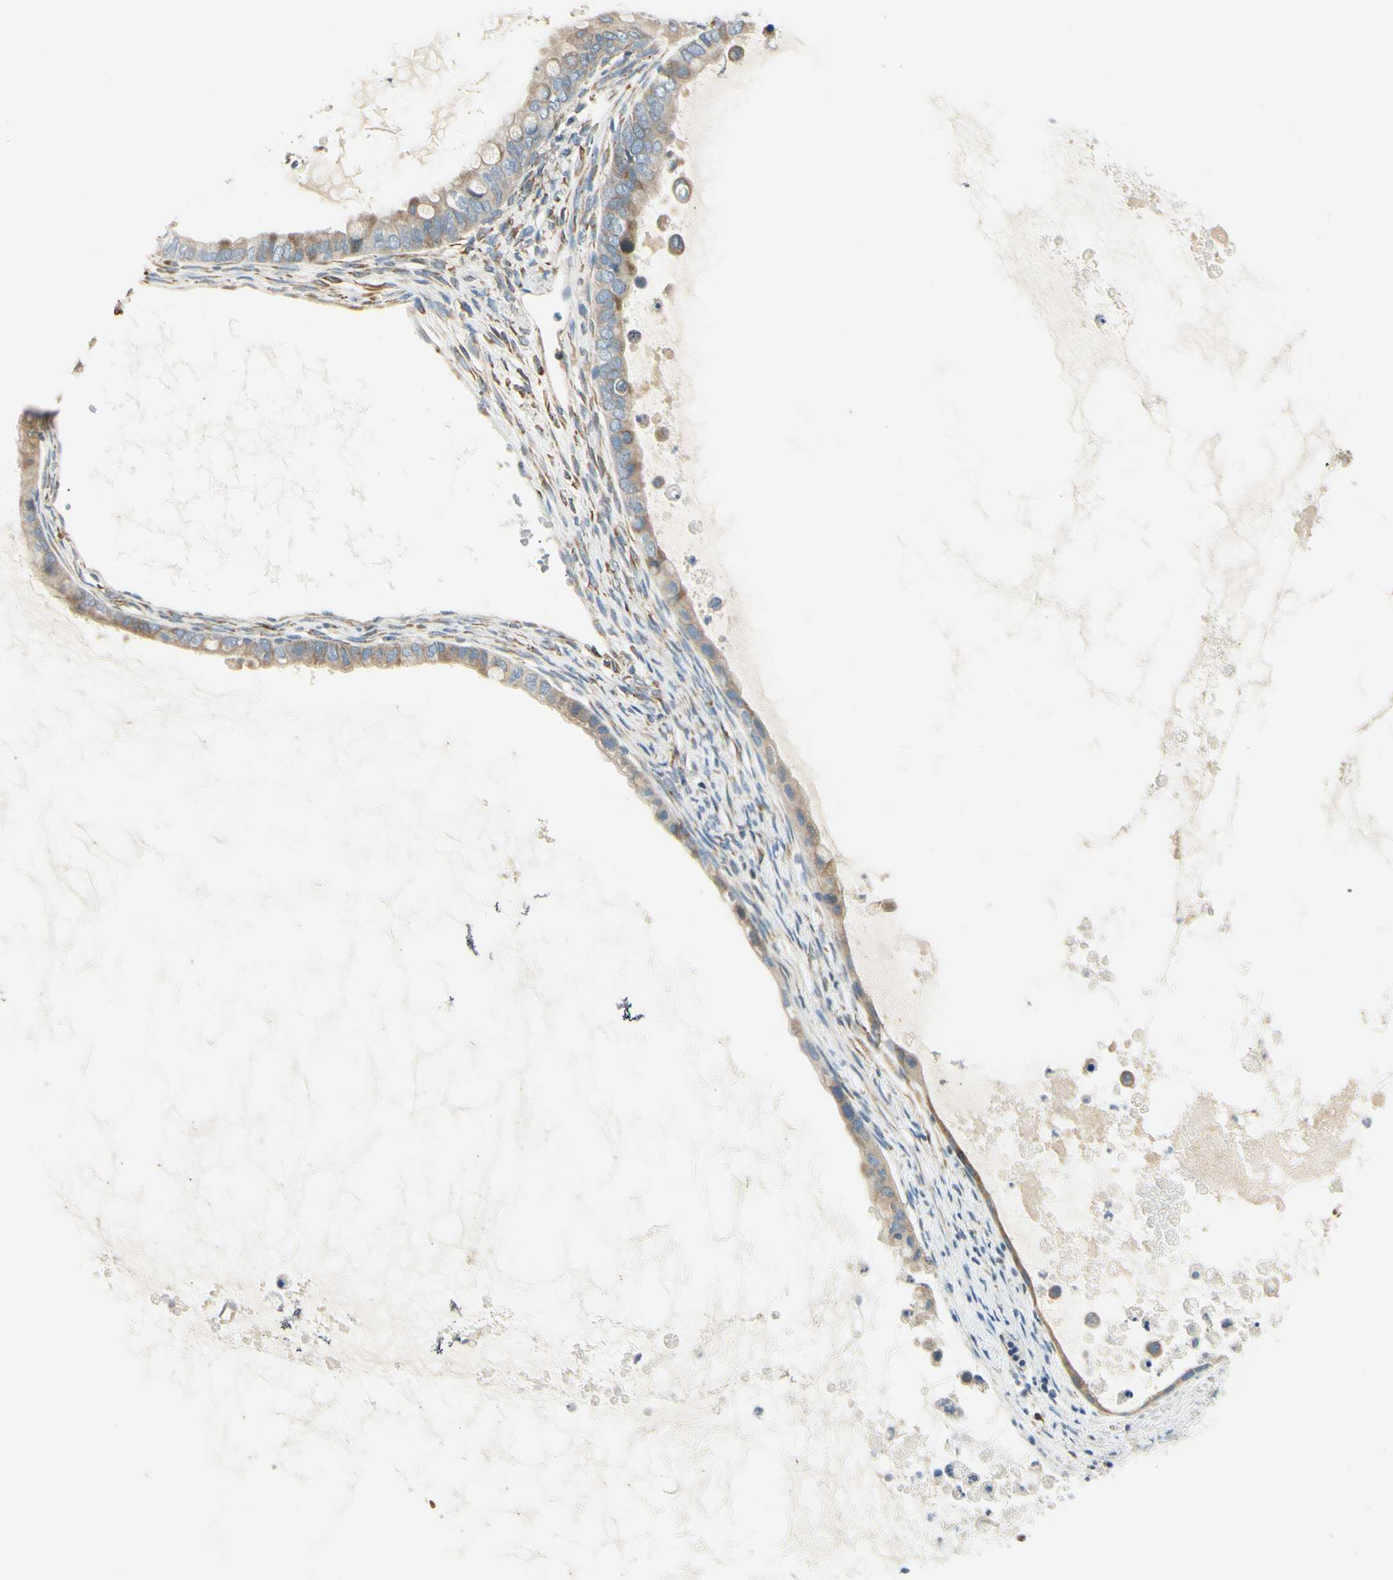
{"staining": {"intensity": "weak", "quantity": "25%-75%", "location": "cytoplasmic/membranous"}, "tissue": "ovarian cancer", "cell_type": "Tumor cells", "image_type": "cancer", "snomed": [{"axis": "morphology", "description": "Cystadenocarcinoma, mucinous, NOS"}, {"axis": "topography", "description": "Ovary"}], "caption": "Immunohistochemical staining of human mucinous cystadenocarcinoma (ovarian) shows low levels of weak cytoplasmic/membranous staining in about 25%-75% of tumor cells. The protein is stained brown, and the nuclei are stained in blue (DAB IHC with brightfield microscopy, high magnification).", "gene": "IGDCC4", "patient": {"sex": "female", "age": 80}}